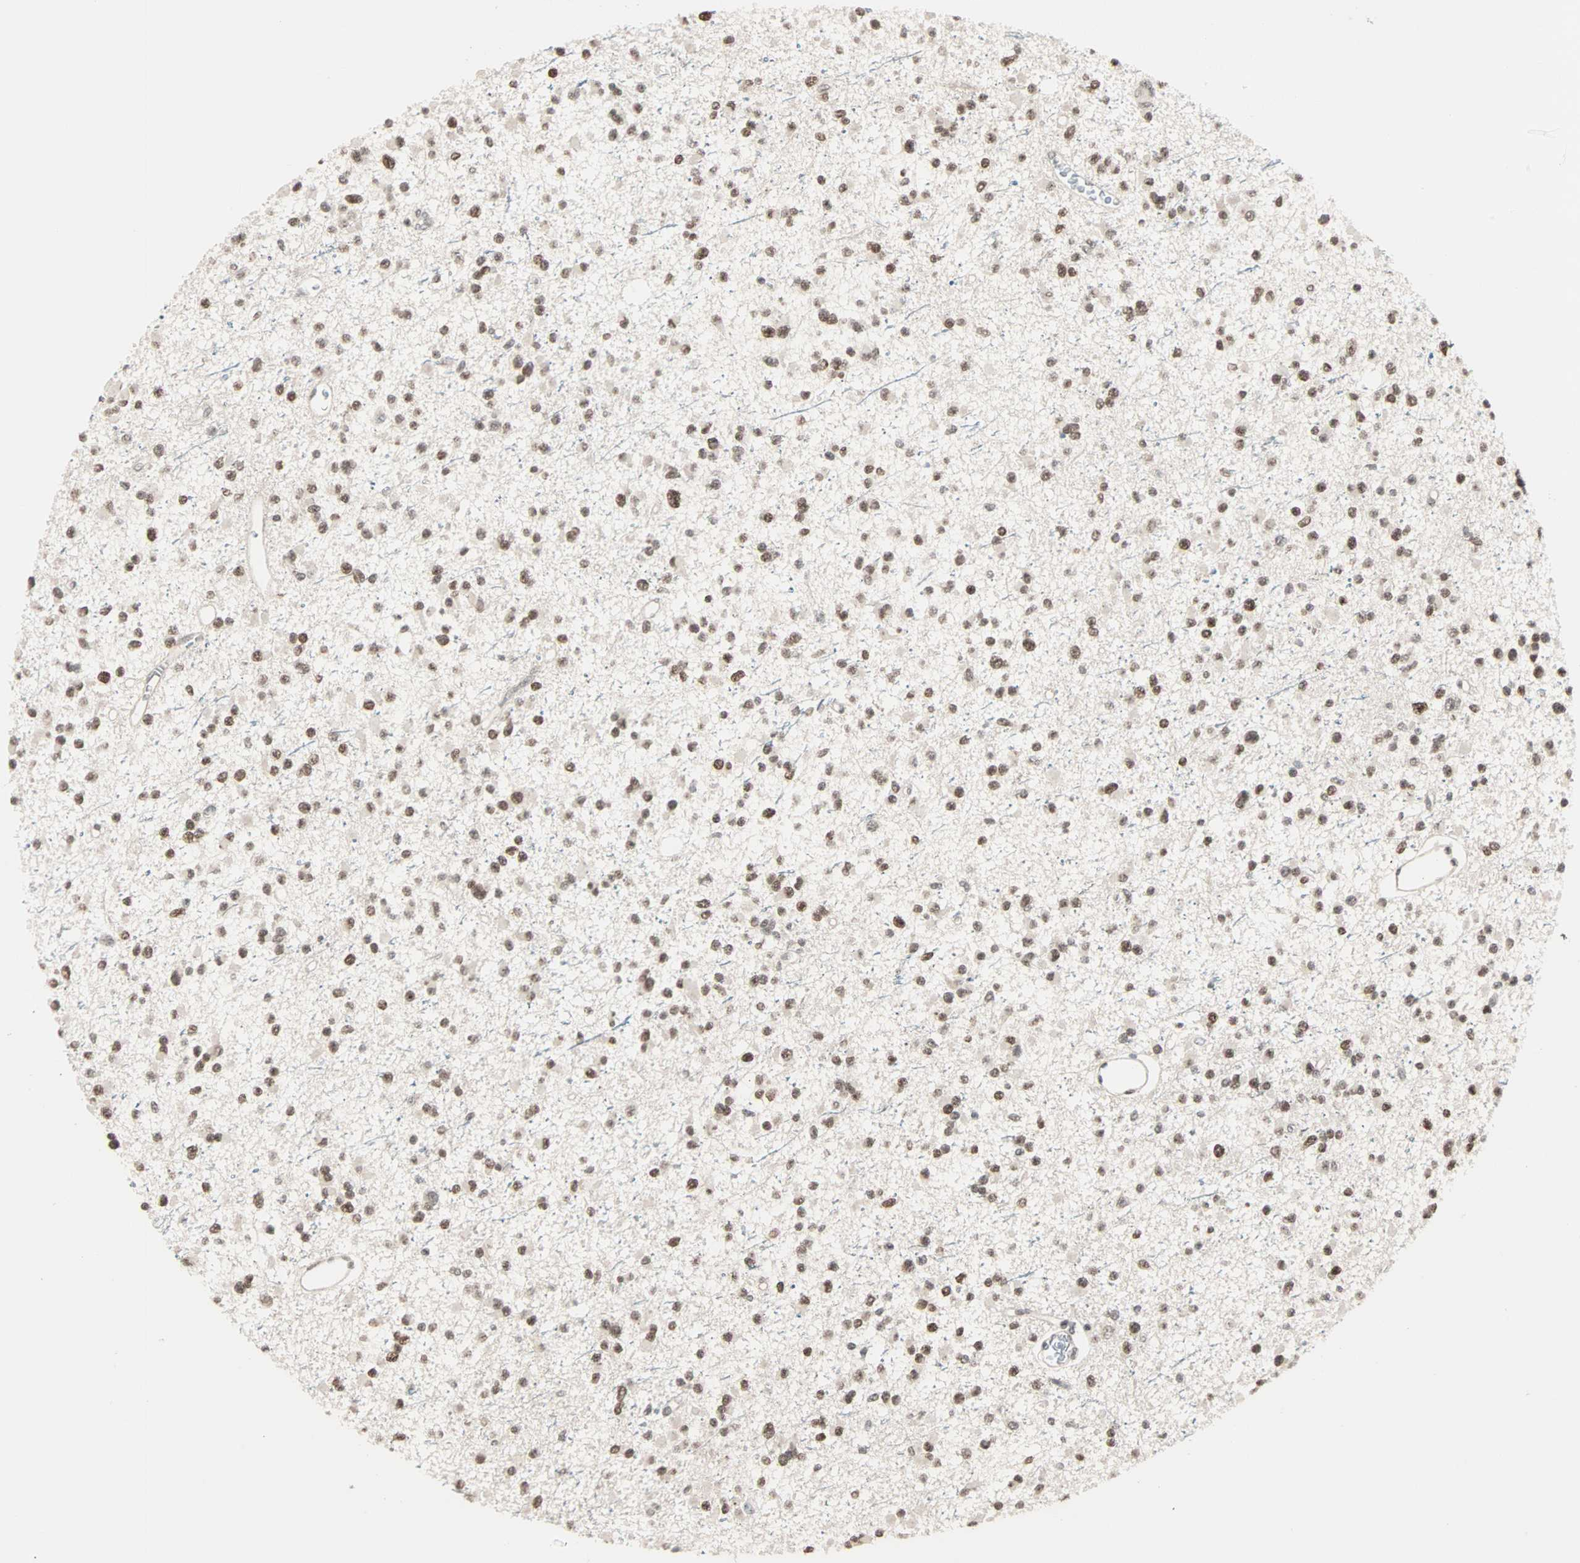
{"staining": {"intensity": "moderate", "quantity": ">75%", "location": "nuclear"}, "tissue": "glioma", "cell_type": "Tumor cells", "image_type": "cancer", "snomed": [{"axis": "morphology", "description": "Glioma, malignant, Low grade"}, {"axis": "topography", "description": "Brain"}], "caption": "The image shows immunohistochemical staining of glioma. There is moderate nuclear staining is appreciated in about >75% of tumor cells.", "gene": "CBX4", "patient": {"sex": "female", "age": 22}}